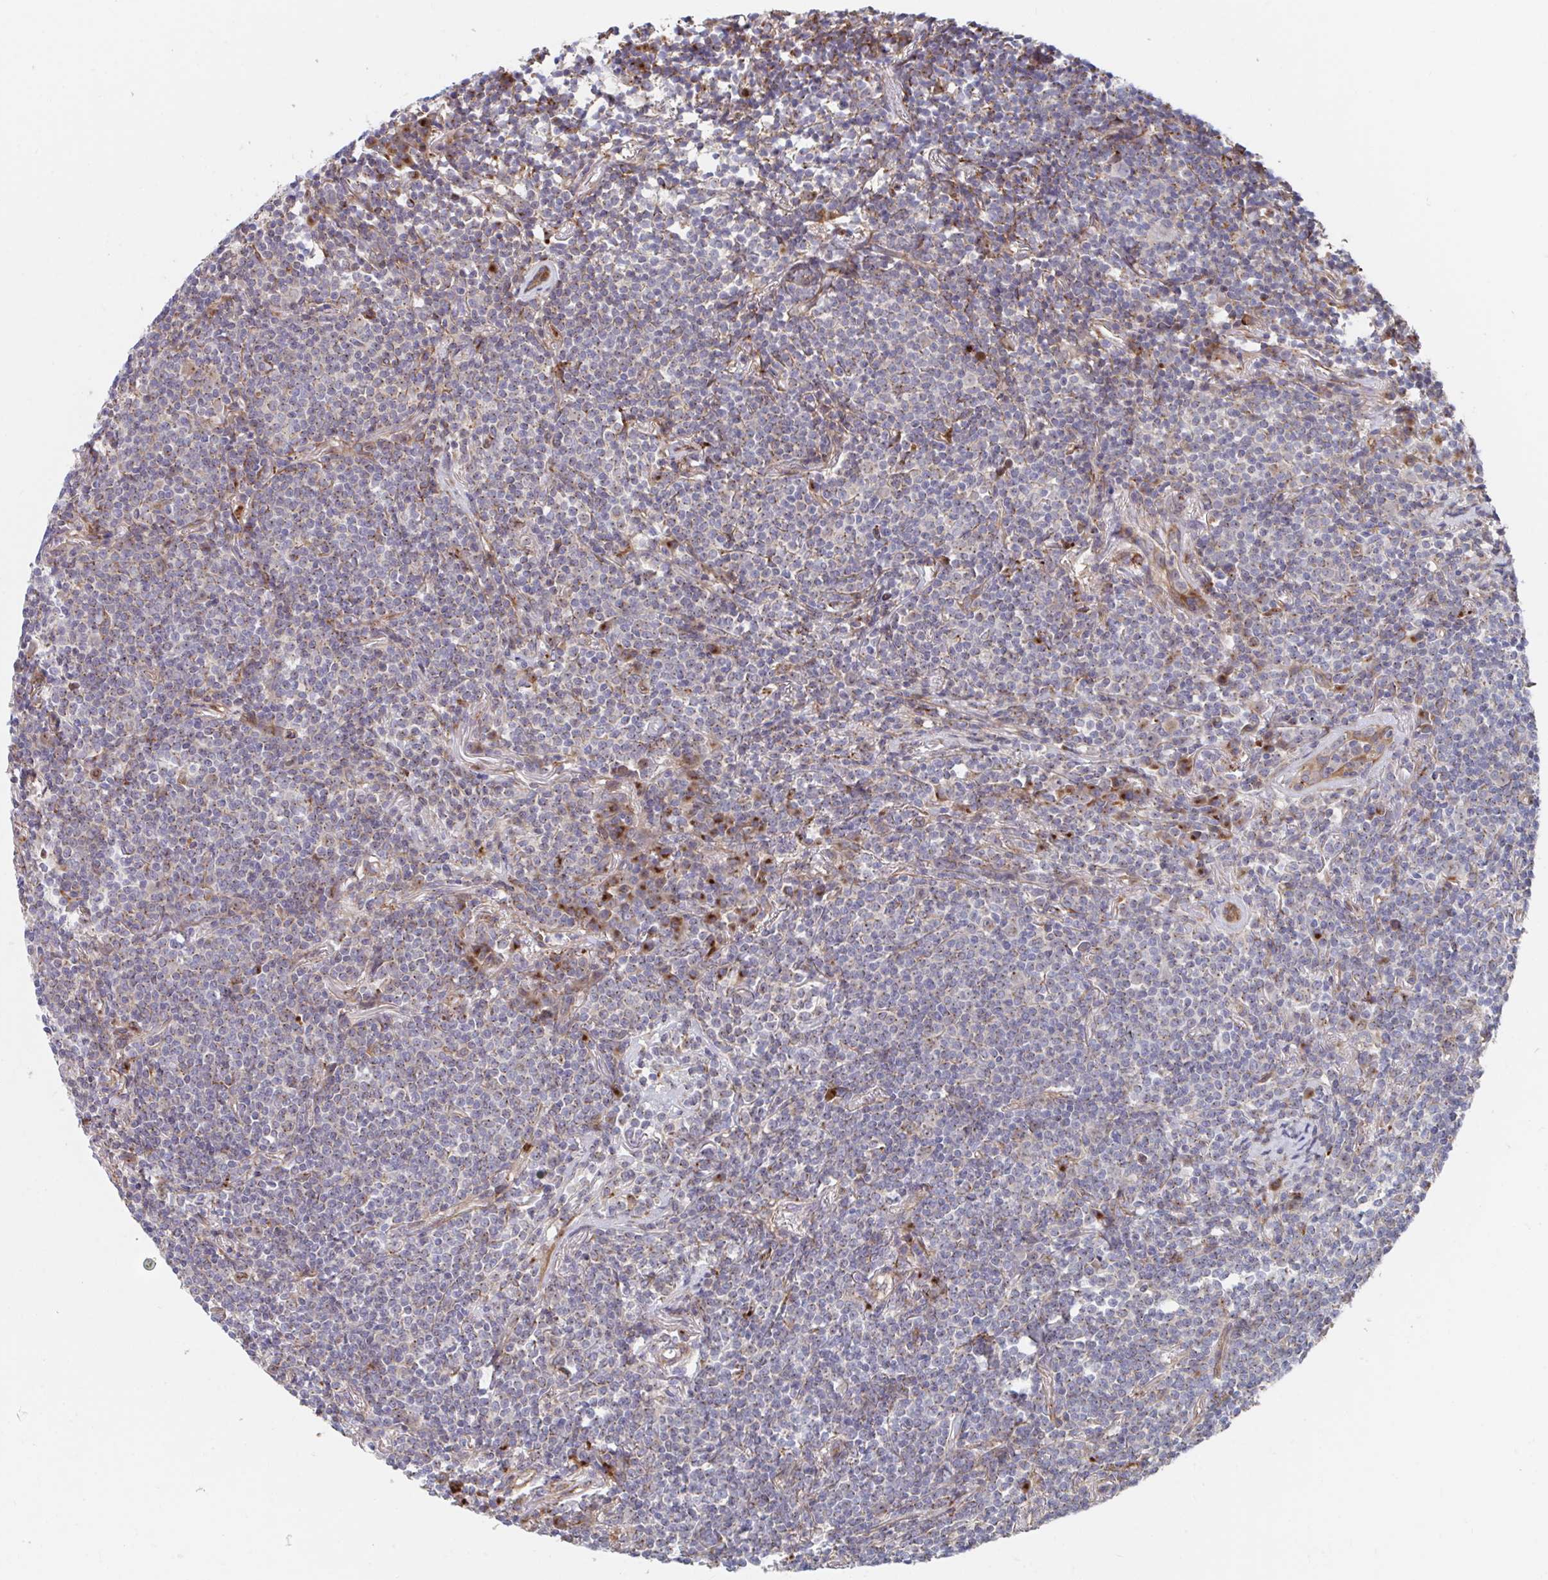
{"staining": {"intensity": "weak", "quantity": "25%-75%", "location": "cytoplasmic/membranous"}, "tissue": "lymphoma", "cell_type": "Tumor cells", "image_type": "cancer", "snomed": [{"axis": "morphology", "description": "Malignant lymphoma, non-Hodgkin's type, Low grade"}, {"axis": "topography", "description": "Lung"}], "caption": "Tumor cells show low levels of weak cytoplasmic/membranous expression in about 25%-75% of cells in lymphoma. Ihc stains the protein in brown and the nuclei are stained blue.", "gene": "FJX1", "patient": {"sex": "female", "age": 71}}